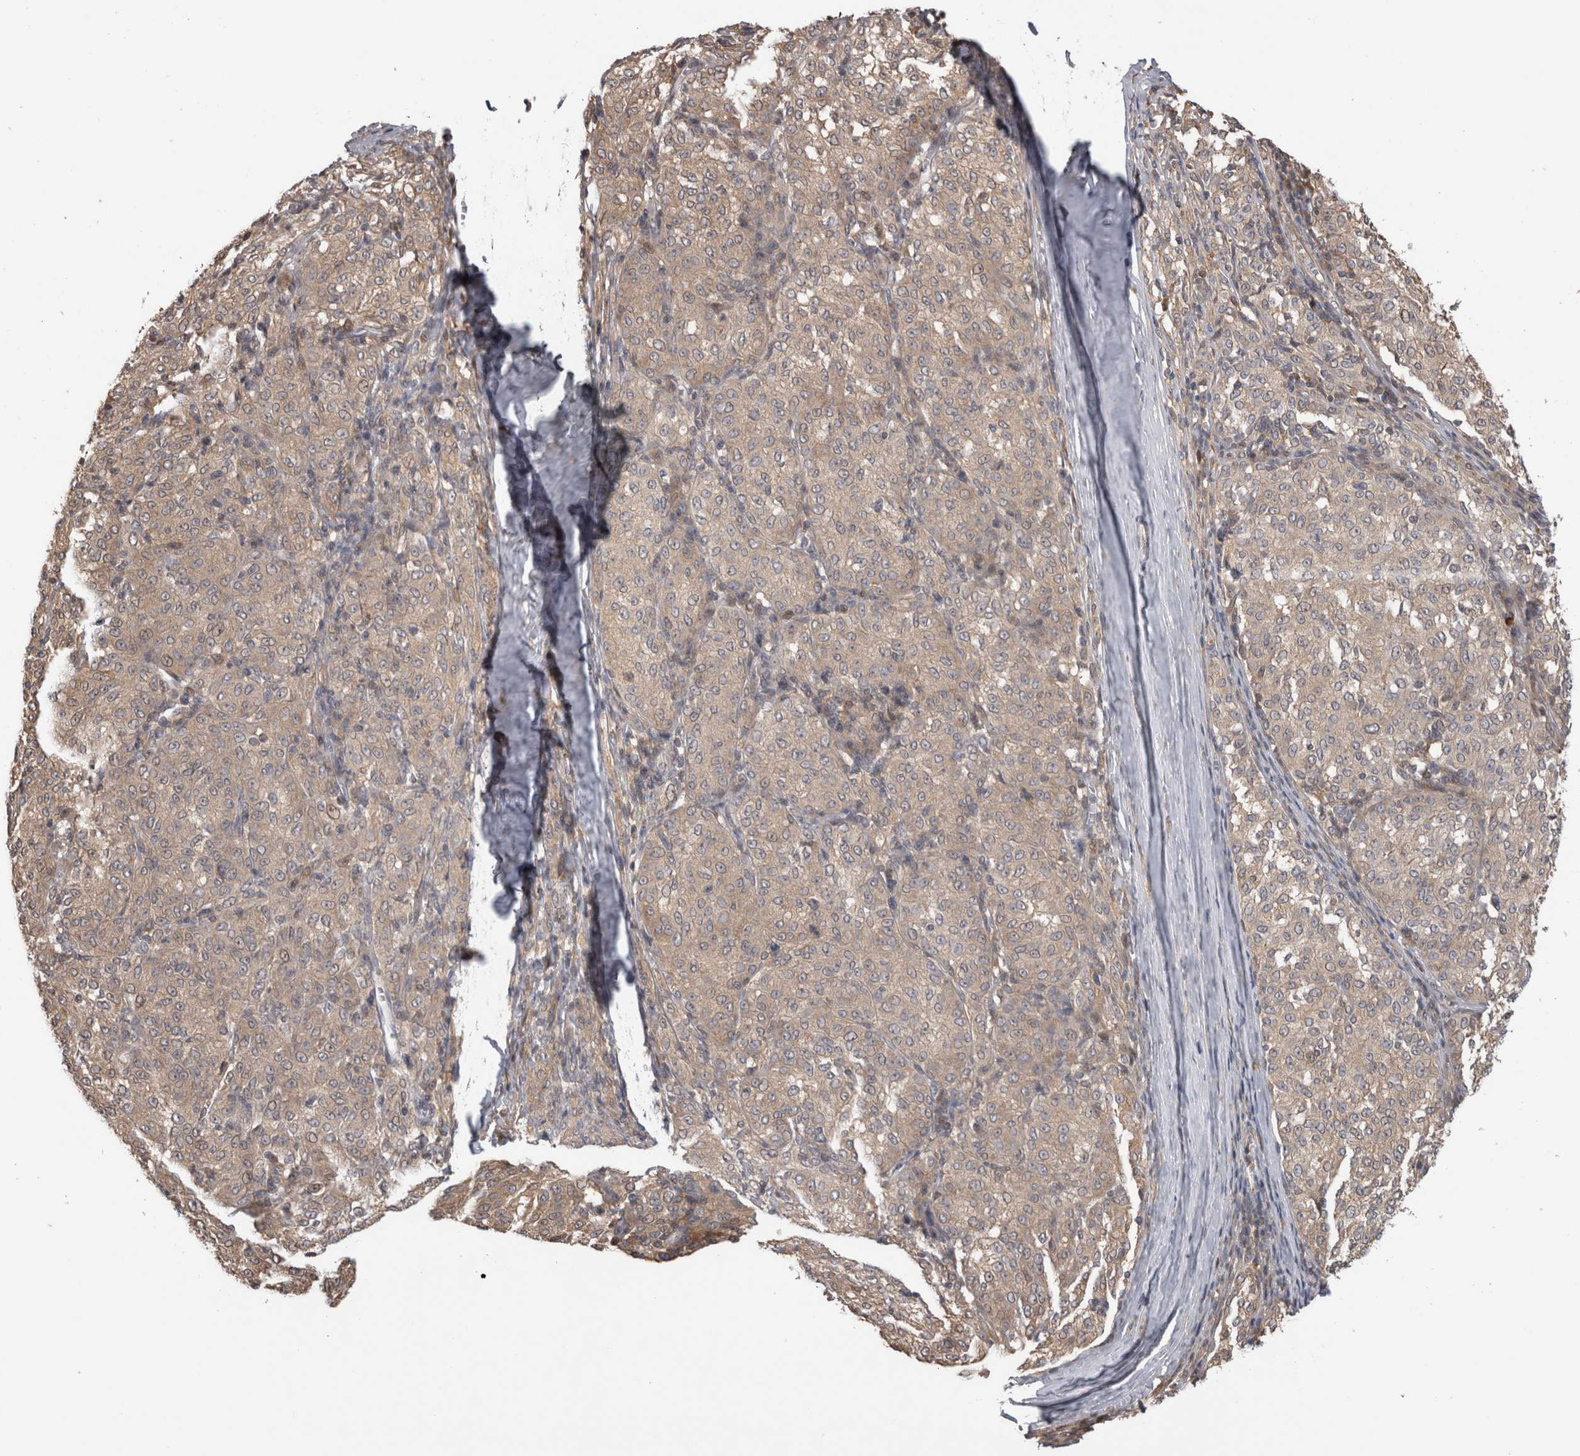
{"staining": {"intensity": "weak", "quantity": ">75%", "location": "cytoplasmic/membranous"}, "tissue": "melanoma", "cell_type": "Tumor cells", "image_type": "cancer", "snomed": [{"axis": "morphology", "description": "Malignant melanoma, NOS"}, {"axis": "topography", "description": "Skin"}], "caption": "A histopathology image of melanoma stained for a protein displays weak cytoplasmic/membranous brown staining in tumor cells.", "gene": "USH1G", "patient": {"sex": "female", "age": 72}}